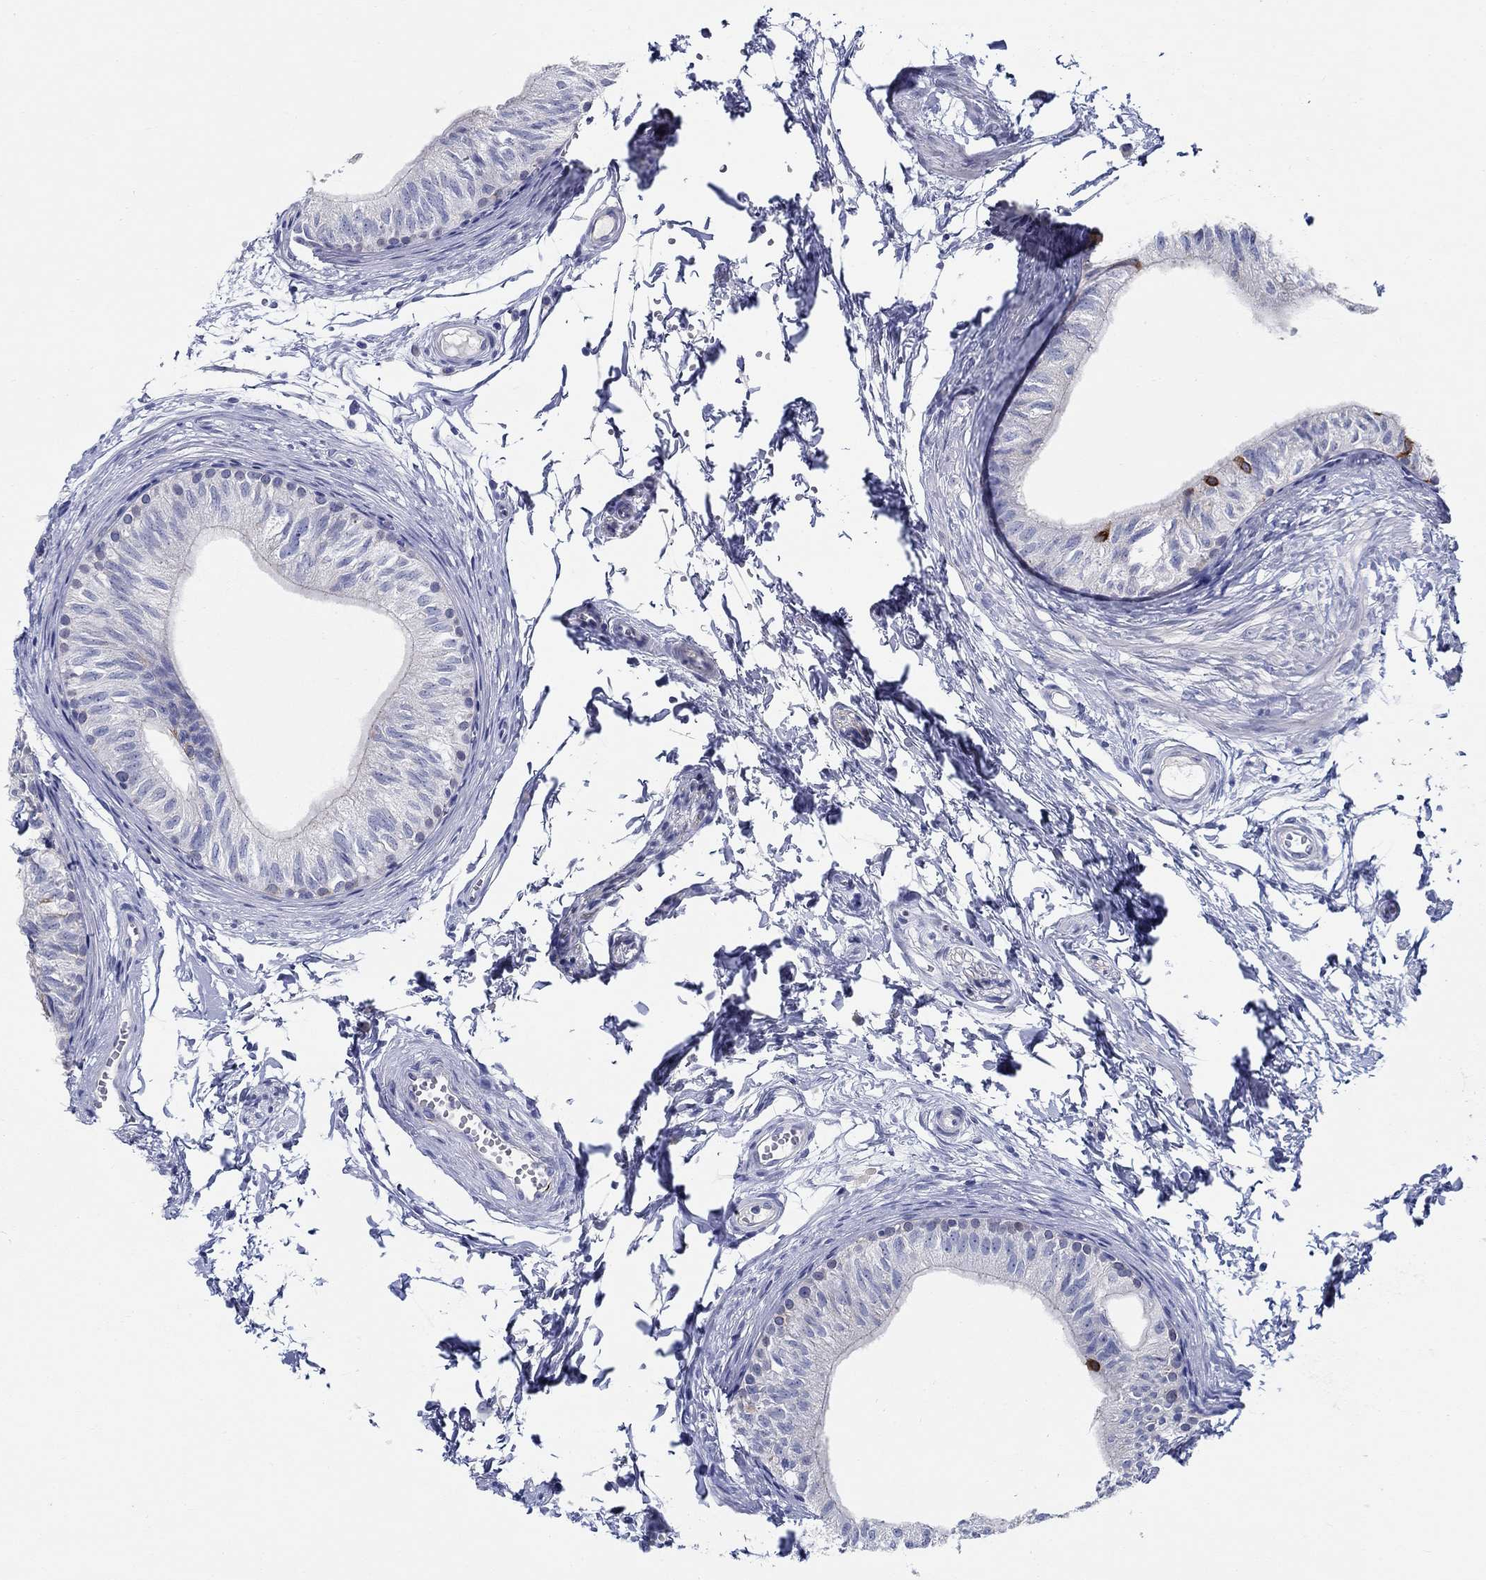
{"staining": {"intensity": "strong", "quantity": "<25%", "location": "cytoplasmic/membranous"}, "tissue": "epididymis", "cell_type": "Glandular cells", "image_type": "normal", "snomed": [{"axis": "morphology", "description": "Normal tissue, NOS"}, {"axis": "topography", "description": "Epididymis"}], "caption": "IHC histopathology image of unremarkable human epididymis stained for a protein (brown), which exhibits medium levels of strong cytoplasmic/membranous expression in about <25% of glandular cells.", "gene": "RAP1GAP", "patient": {"sex": "male", "age": 22}}